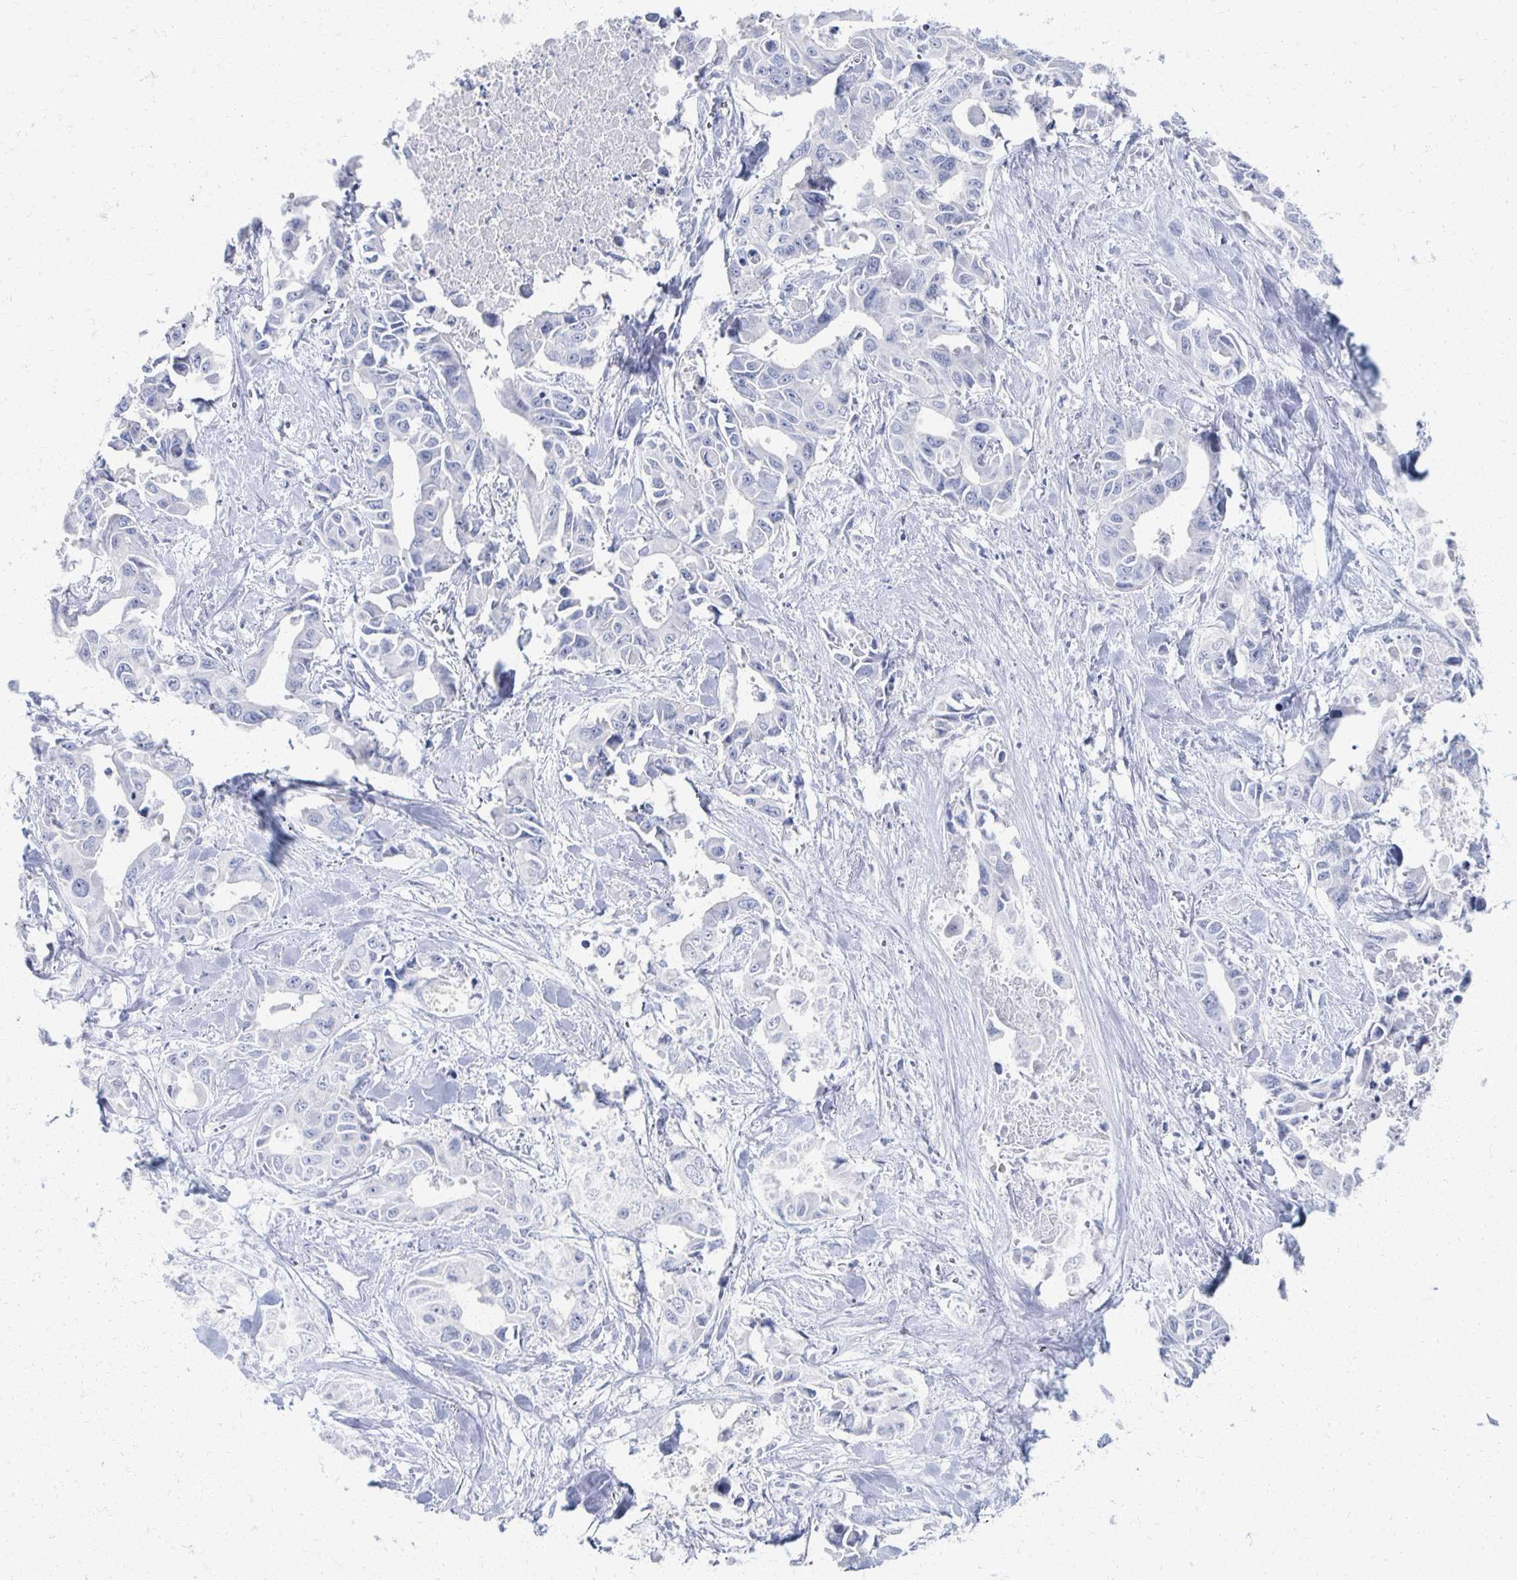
{"staining": {"intensity": "negative", "quantity": "none", "location": "none"}, "tissue": "lung cancer", "cell_type": "Tumor cells", "image_type": "cancer", "snomed": [{"axis": "morphology", "description": "Adenocarcinoma, NOS"}, {"axis": "topography", "description": "Lung"}], "caption": "Photomicrograph shows no protein positivity in tumor cells of lung cancer tissue.", "gene": "PRR20A", "patient": {"sex": "male", "age": 64}}